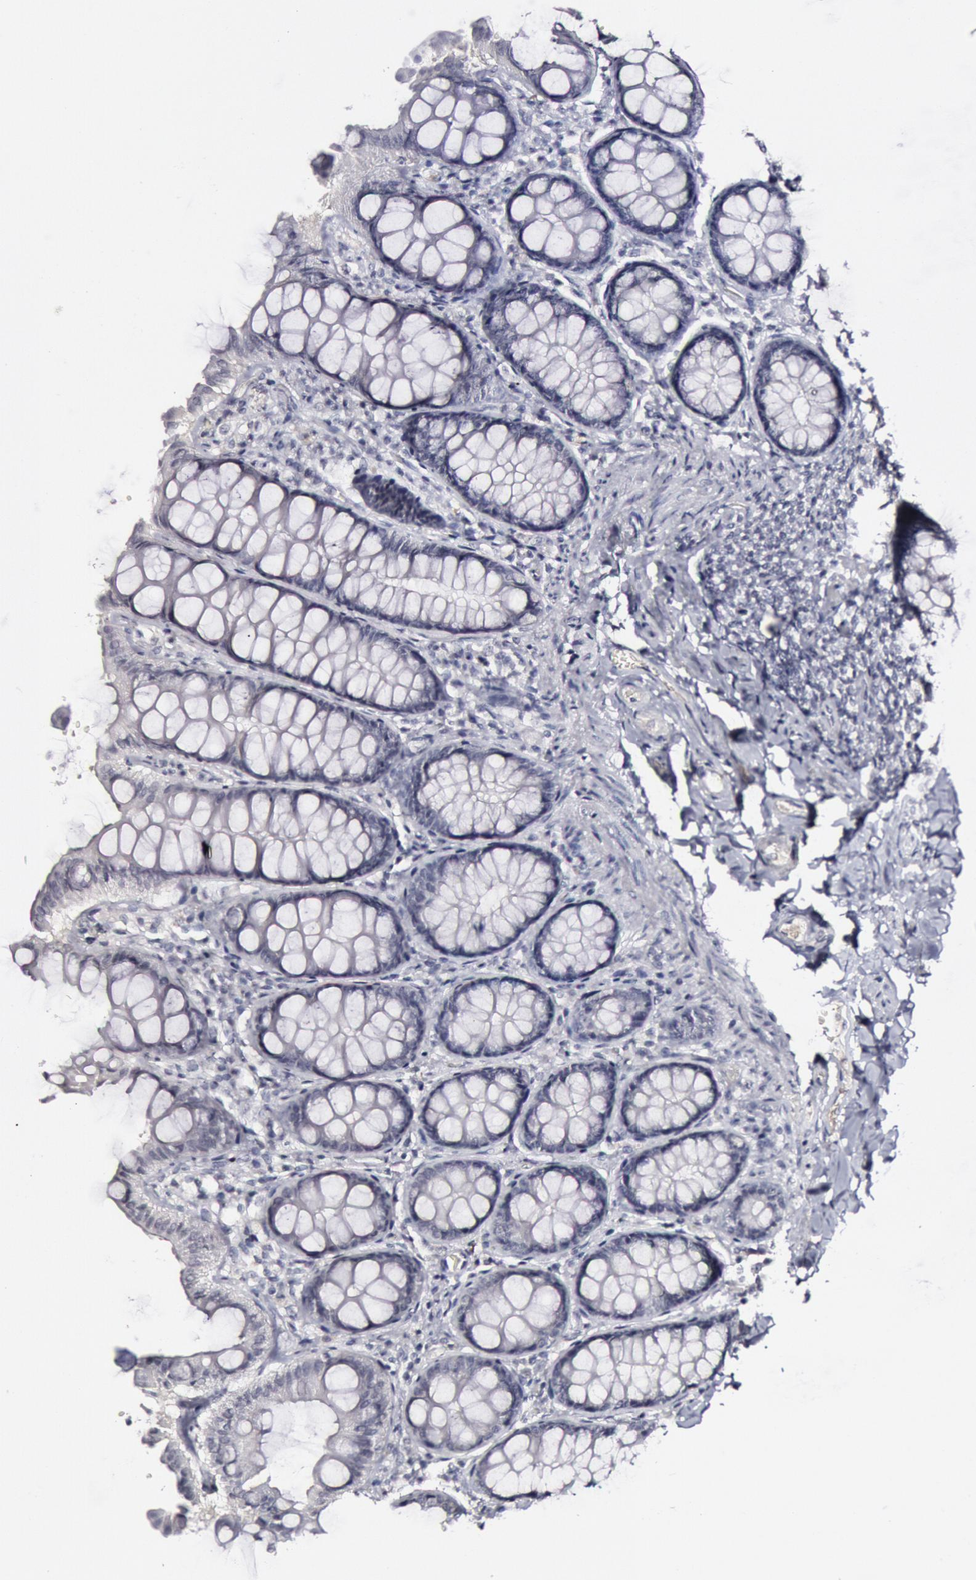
{"staining": {"intensity": "negative", "quantity": "none", "location": "none"}, "tissue": "colon", "cell_type": "Endothelial cells", "image_type": "normal", "snomed": [{"axis": "morphology", "description": "Normal tissue, NOS"}, {"axis": "topography", "description": "Colon"}], "caption": "IHC histopathology image of normal colon: colon stained with DAB shows no significant protein positivity in endothelial cells. Brightfield microscopy of immunohistochemistry stained with DAB (brown) and hematoxylin (blue), captured at high magnification.", "gene": "KRT16", "patient": {"sex": "female", "age": 61}}